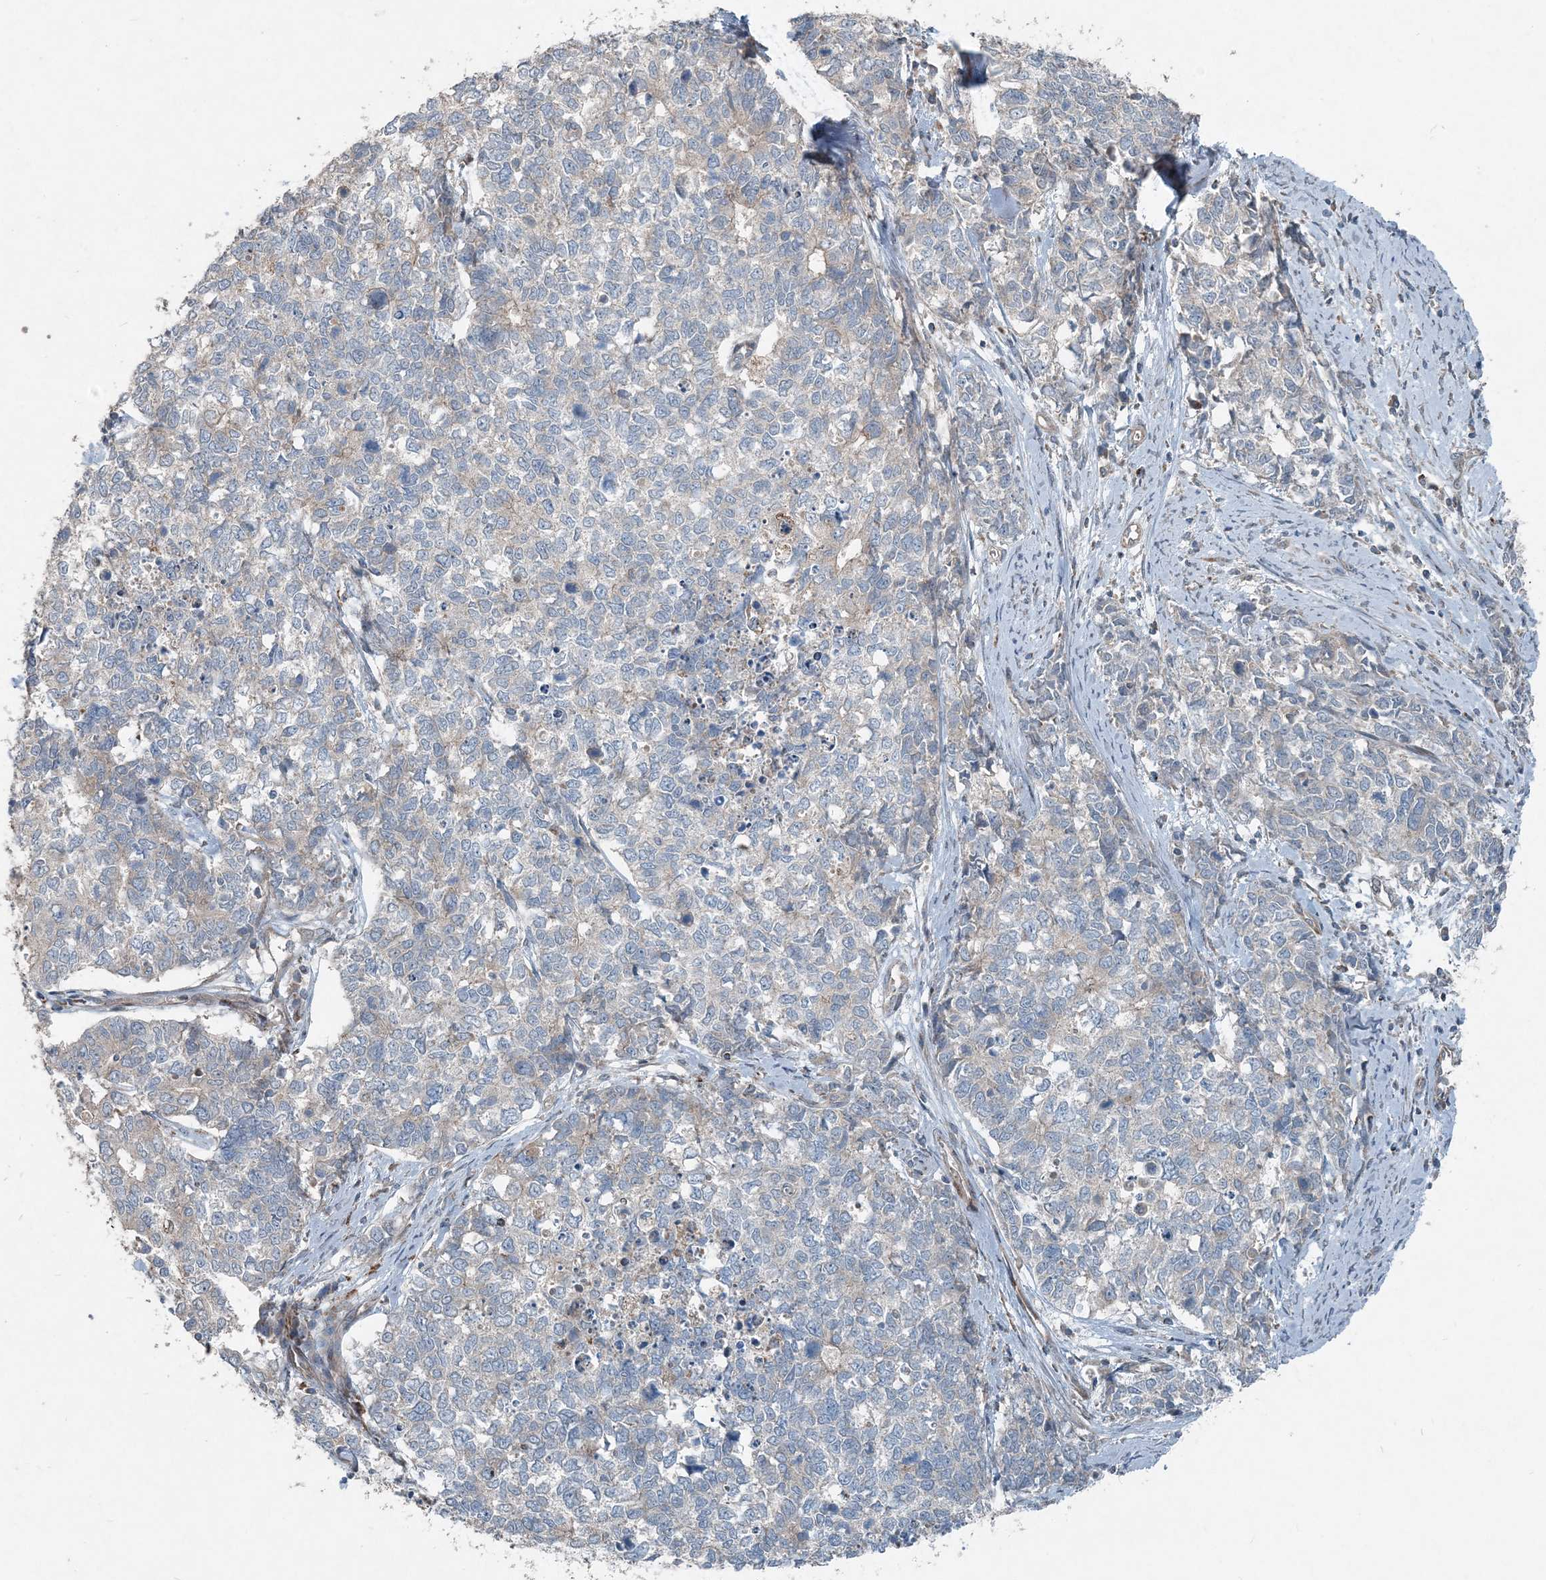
{"staining": {"intensity": "negative", "quantity": "none", "location": "none"}, "tissue": "cervical cancer", "cell_type": "Tumor cells", "image_type": "cancer", "snomed": [{"axis": "morphology", "description": "Squamous cell carcinoma, NOS"}, {"axis": "topography", "description": "Cervix"}], "caption": "Immunohistochemistry (IHC) of cervical squamous cell carcinoma exhibits no positivity in tumor cells.", "gene": "INTU", "patient": {"sex": "female", "age": 63}}